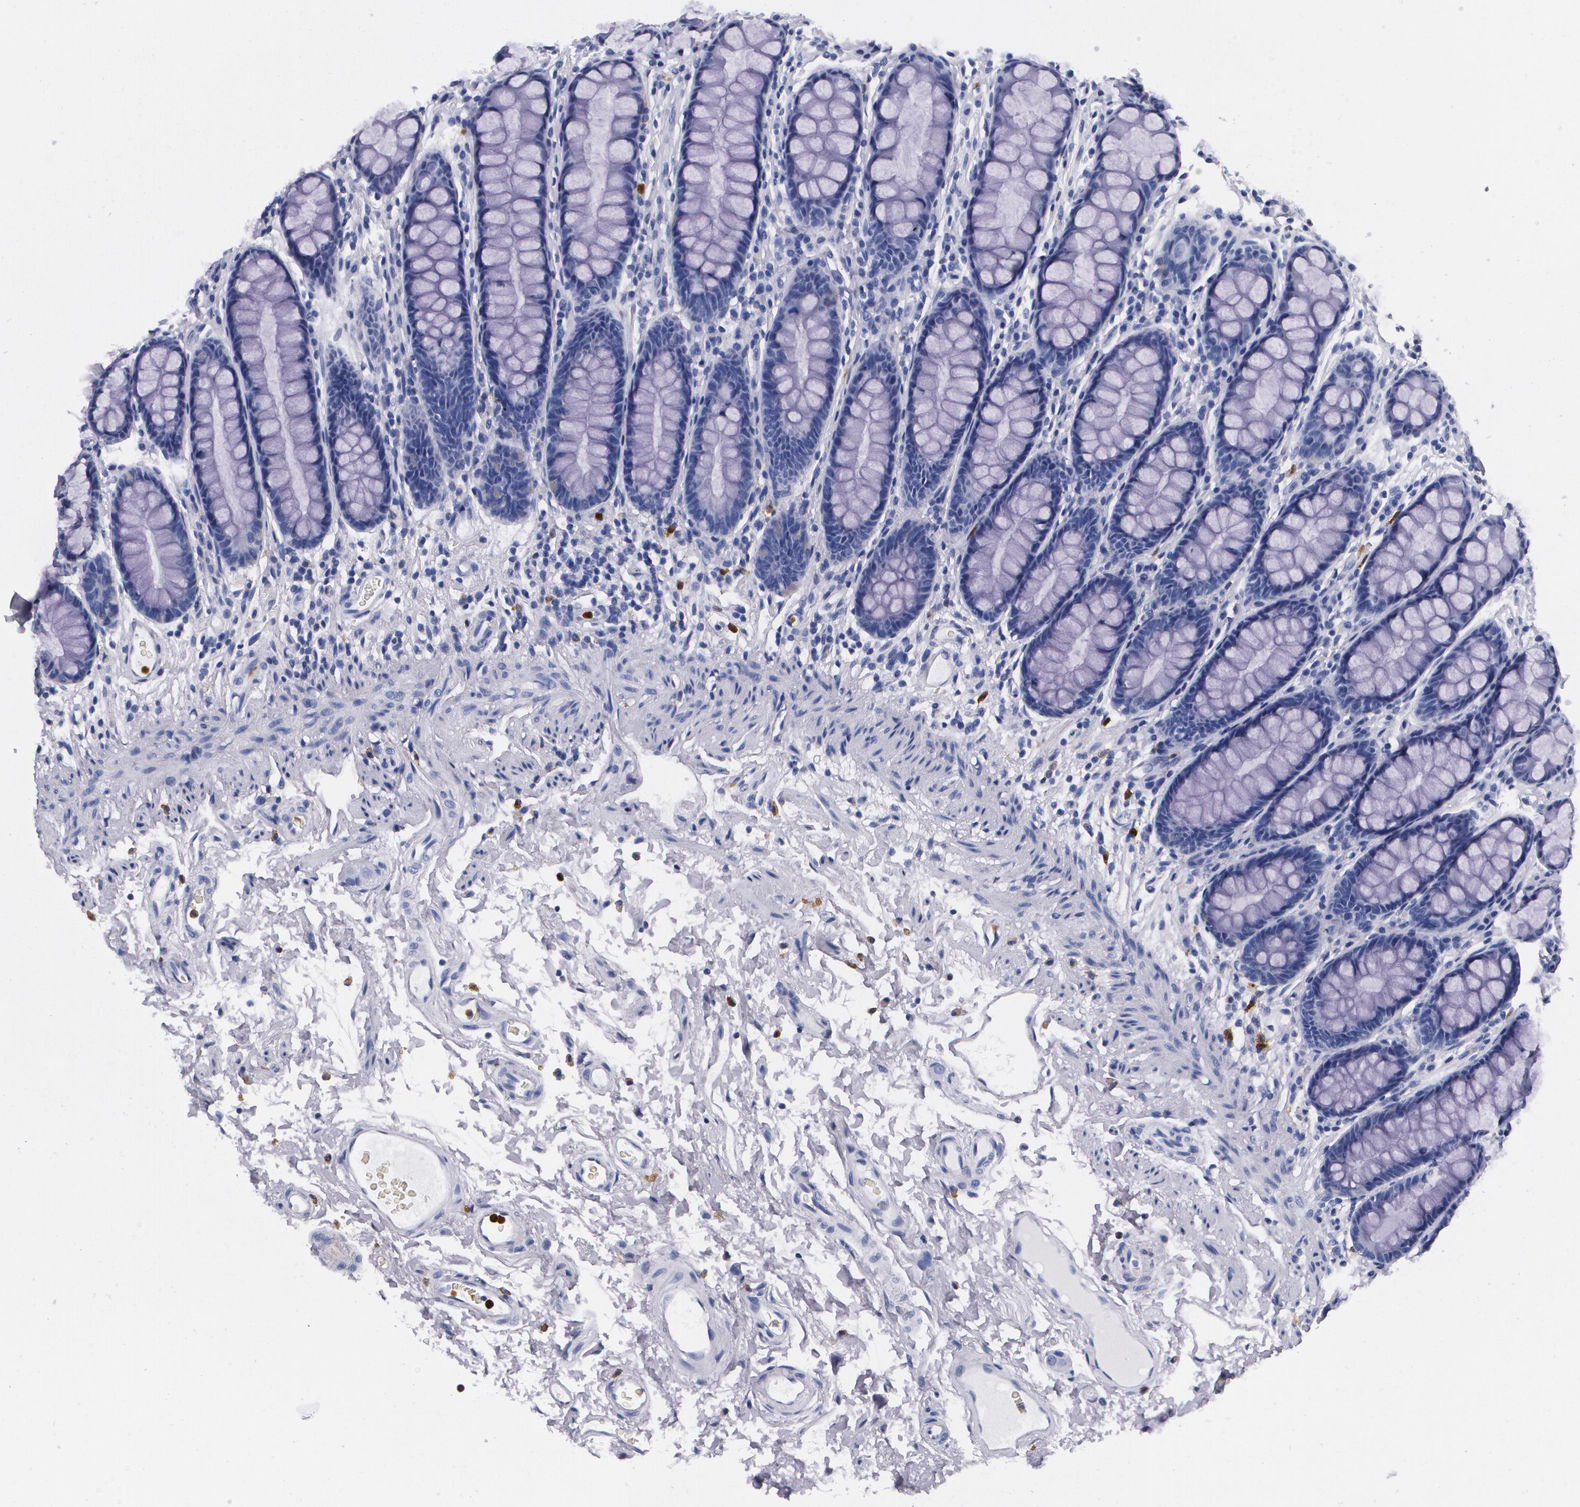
{"staining": {"intensity": "negative", "quantity": "none", "location": "none"}, "tissue": "rectum", "cell_type": "Glandular cells", "image_type": "normal", "snomed": [{"axis": "morphology", "description": "Normal tissue, NOS"}, {"axis": "topography", "description": "Rectum"}], "caption": "This is an immunohistochemistry image of benign rectum. There is no staining in glandular cells.", "gene": "S100A8", "patient": {"sex": "male", "age": 92}}